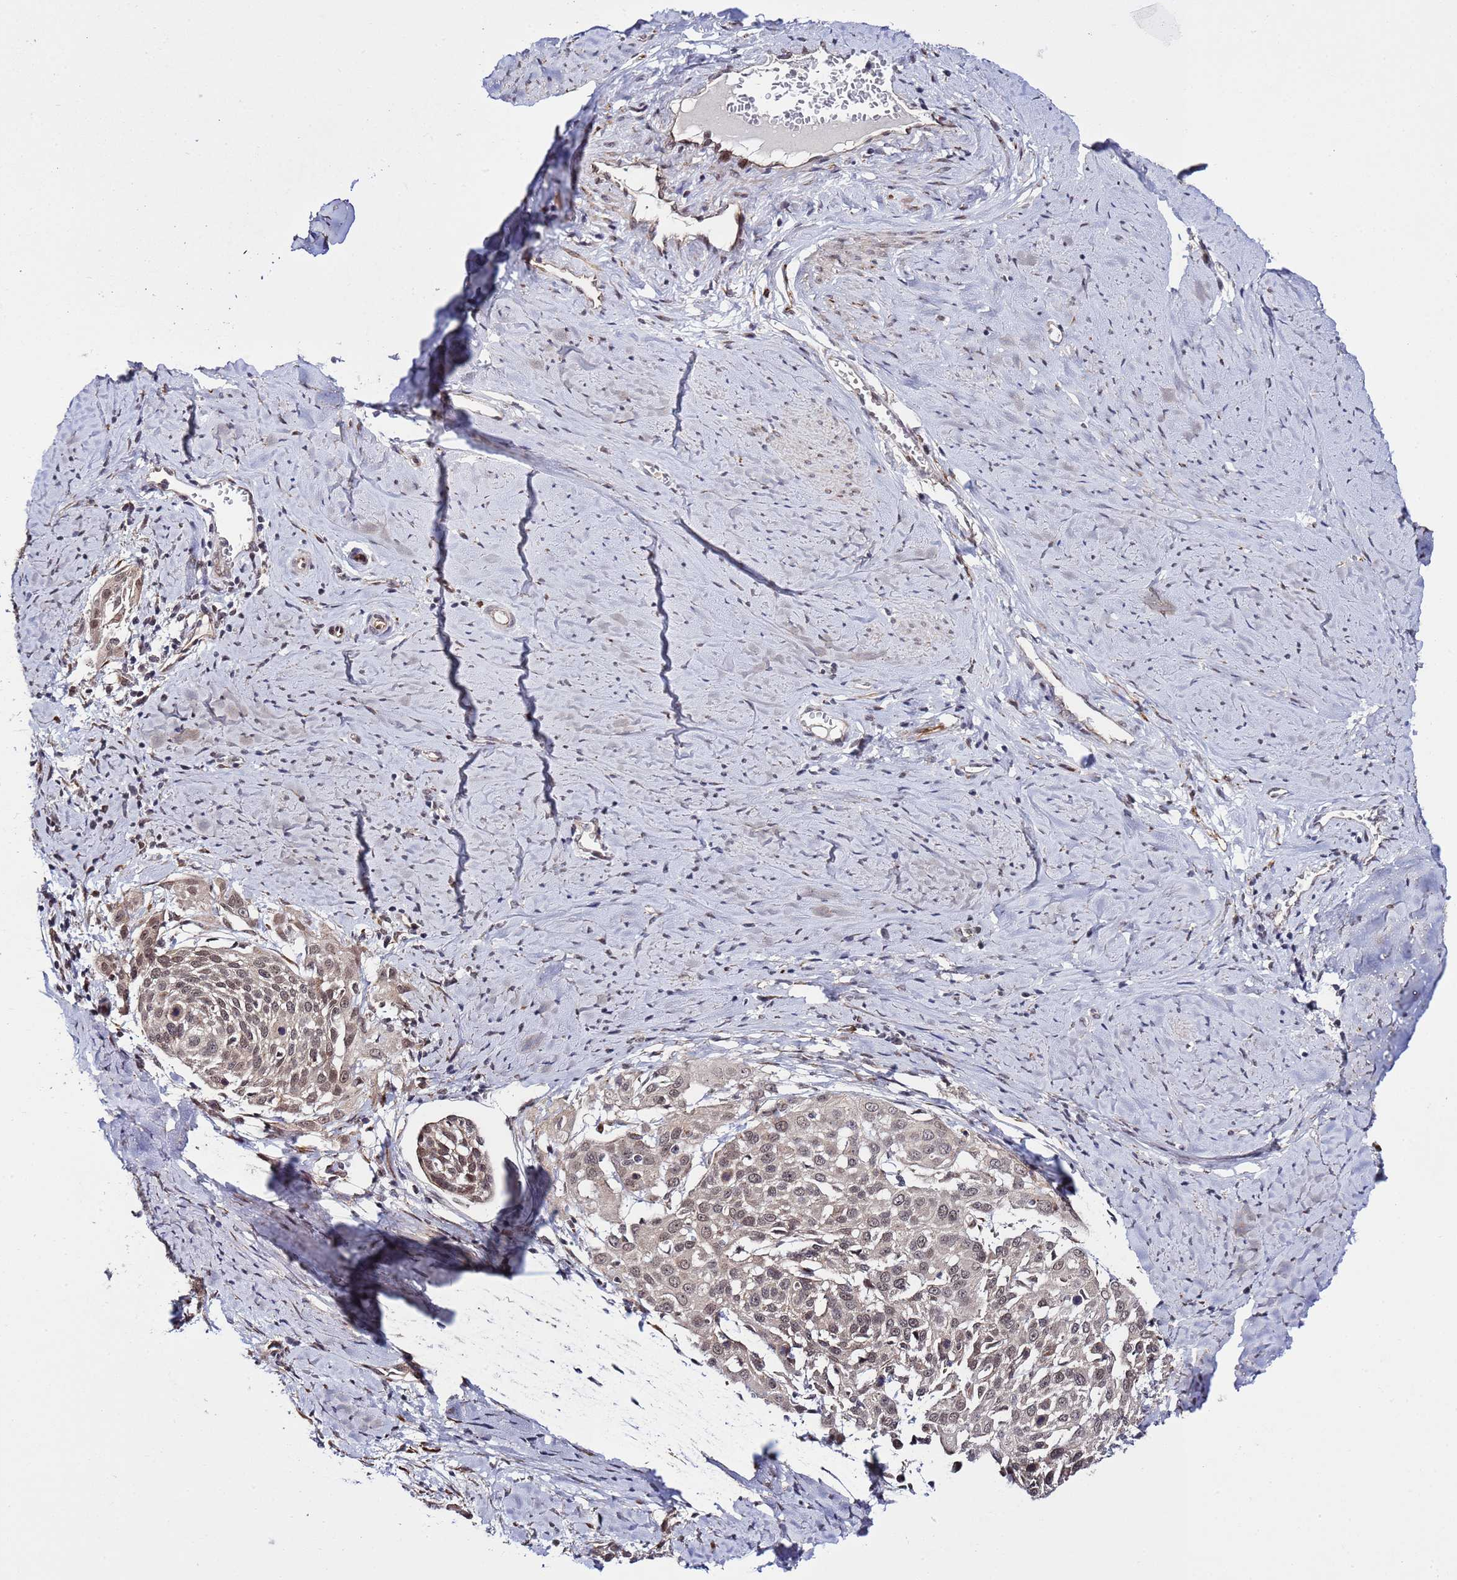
{"staining": {"intensity": "moderate", "quantity": ">75%", "location": "nuclear"}, "tissue": "cervical cancer", "cell_type": "Tumor cells", "image_type": "cancer", "snomed": [{"axis": "morphology", "description": "Squamous cell carcinoma, NOS"}, {"axis": "topography", "description": "Cervix"}], "caption": "Human cervical cancer stained with a brown dye reveals moderate nuclear positive positivity in about >75% of tumor cells.", "gene": "POLR2D", "patient": {"sex": "female", "age": 44}}